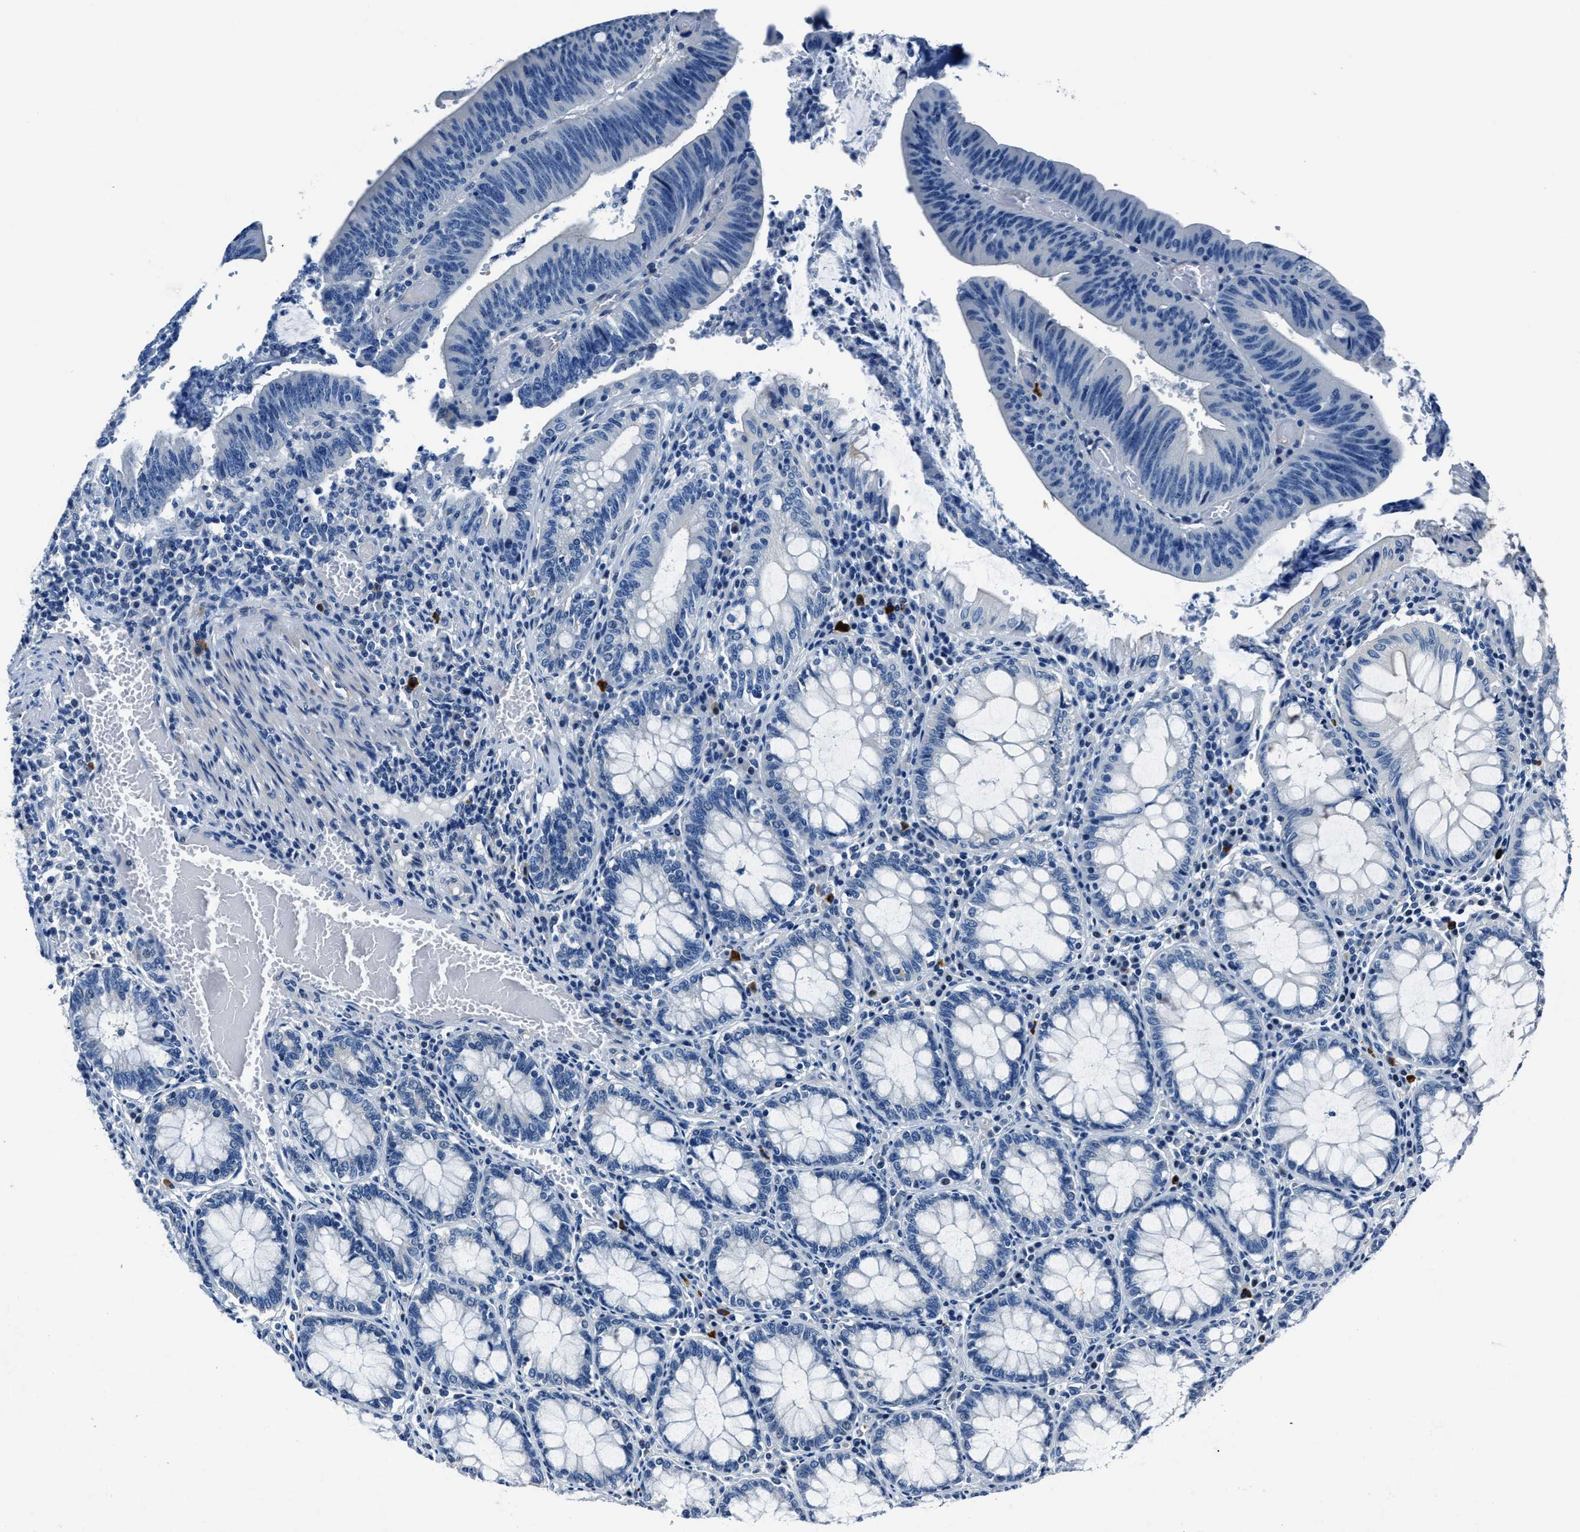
{"staining": {"intensity": "negative", "quantity": "none", "location": "none"}, "tissue": "colorectal cancer", "cell_type": "Tumor cells", "image_type": "cancer", "snomed": [{"axis": "morphology", "description": "Normal tissue, NOS"}, {"axis": "morphology", "description": "Adenocarcinoma, NOS"}, {"axis": "topography", "description": "Rectum"}], "caption": "An immunohistochemistry photomicrograph of colorectal cancer (adenocarcinoma) is shown. There is no staining in tumor cells of colorectal cancer (adenocarcinoma). (Stains: DAB (3,3'-diaminobenzidine) IHC with hematoxylin counter stain, Microscopy: brightfield microscopy at high magnification).", "gene": "NACAD", "patient": {"sex": "female", "age": 66}}